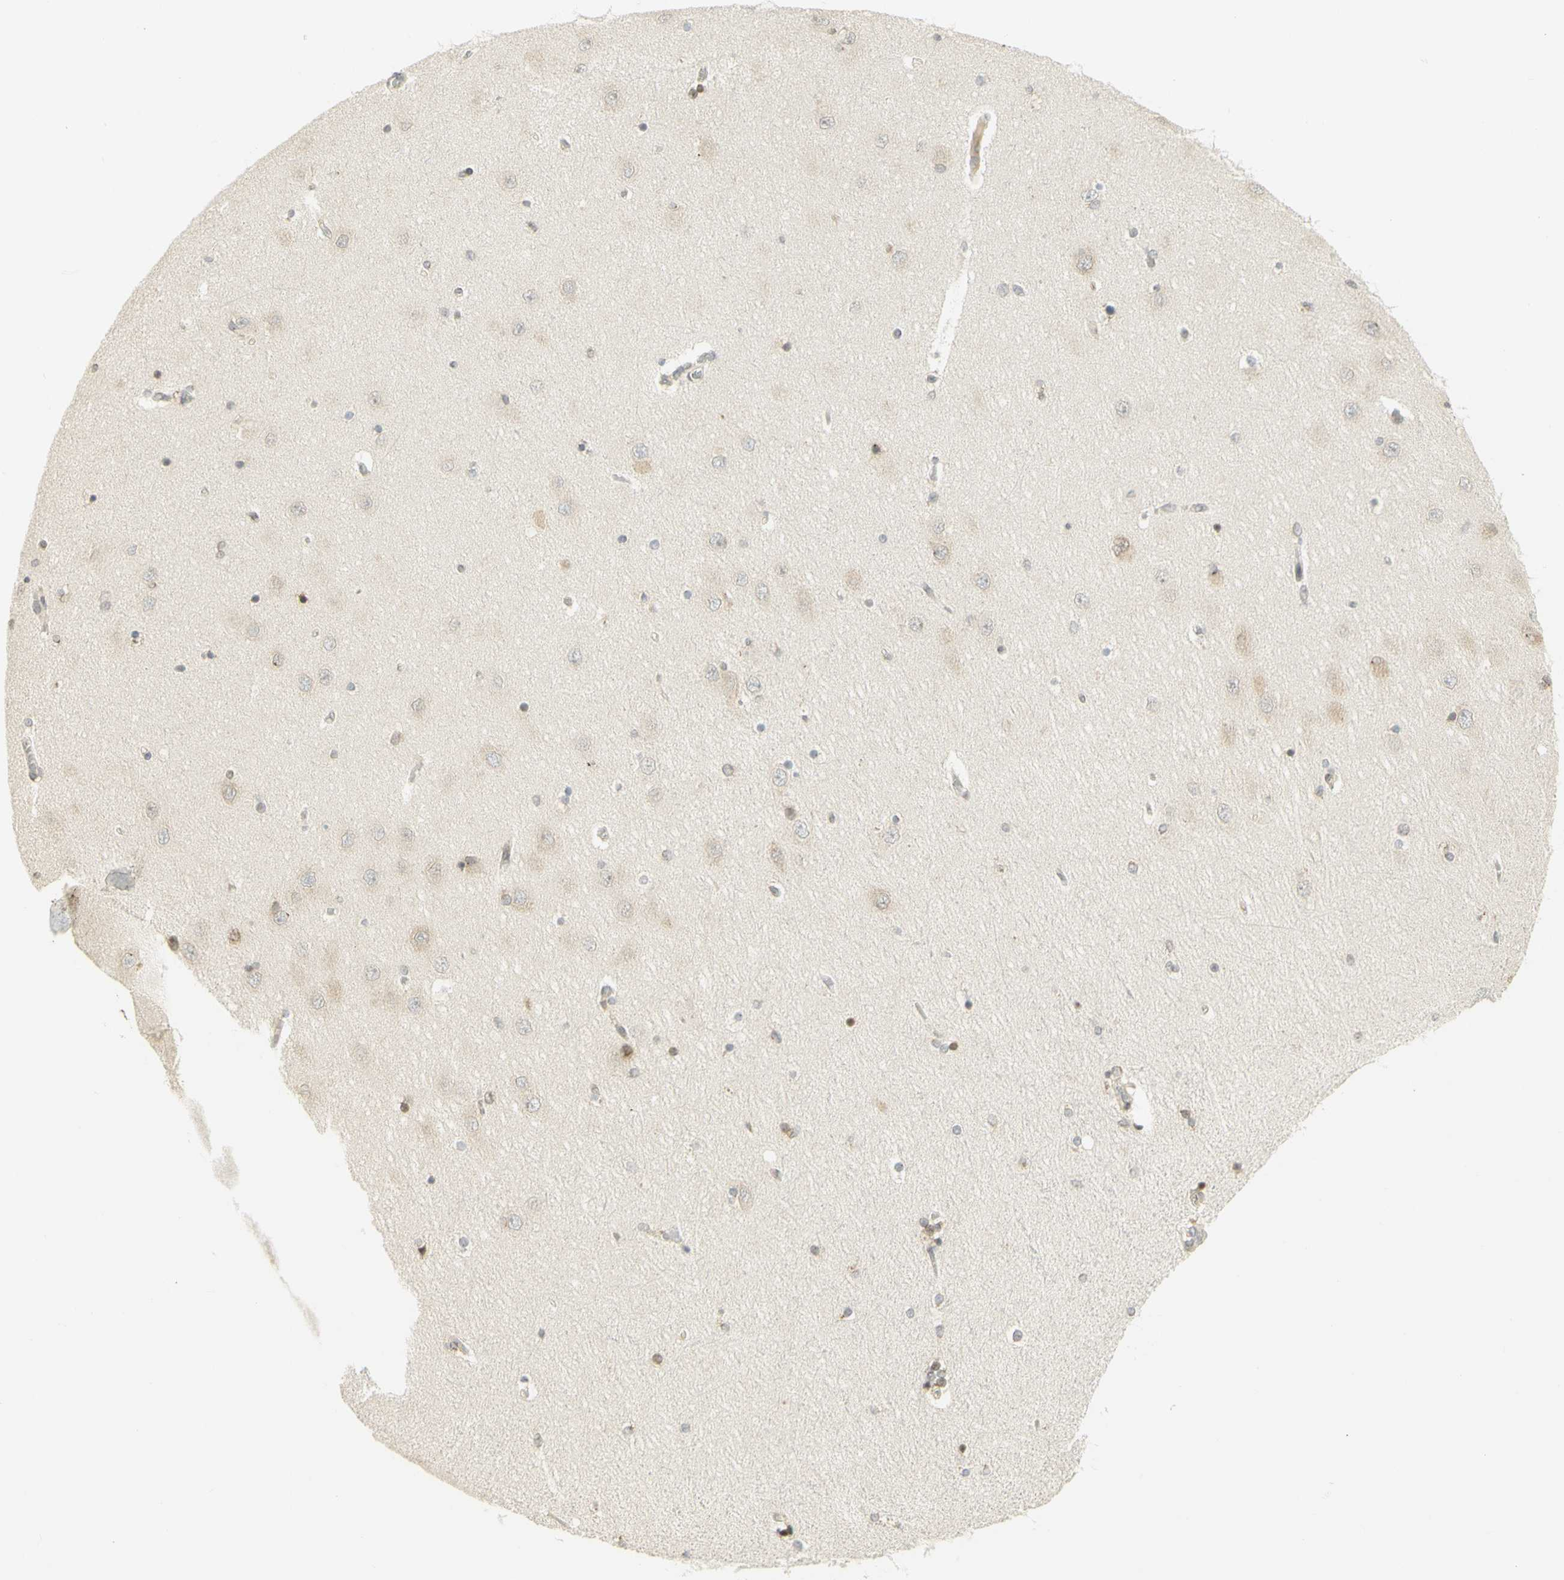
{"staining": {"intensity": "weak", "quantity": "<25%", "location": "nuclear"}, "tissue": "hippocampus", "cell_type": "Glial cells", "image_type": "normal", "snomed": [{"axis": "morphology", "description": "Normal tissue, NOS"}, {"axis": "topography", "description": "Hippocampus"}], "caption": "This is a micrograph of IHC staining of unremarkable hippocampus, which shows no expression in glial cells. (Immunohistochemistry, brightfield microscopy, high magnification).", "gene": "KIF11", "patient": {"sex": "female", "age": 54}}